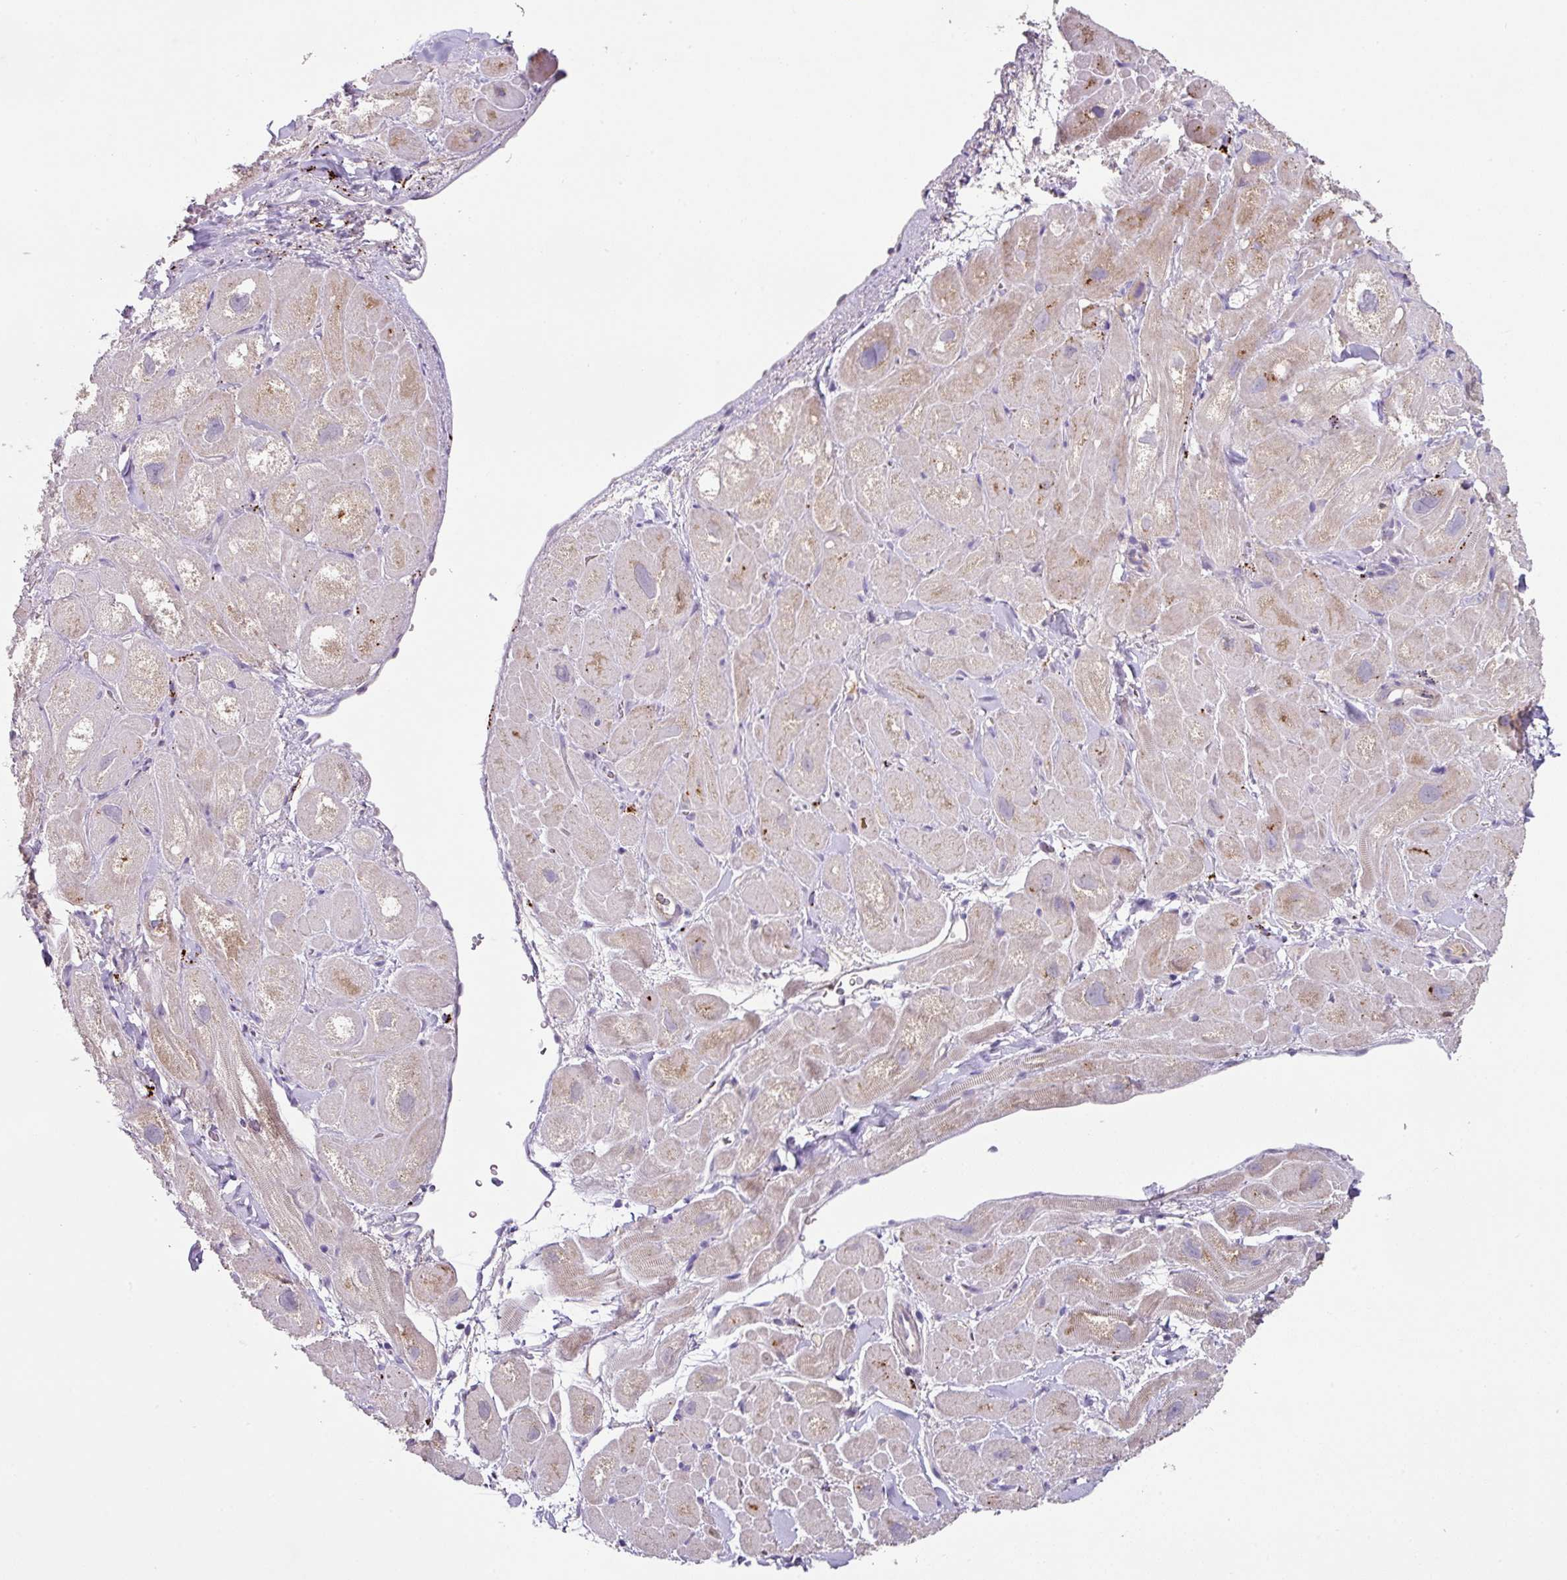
{"staining": {"intensity": "weak", "quantity": "25%-75%", "location": "cytoplasmic/membranous"}, "tissue": "heart muscle", "cell_type": "Cardiomyocytes", "image_type": "normal", "snomed": [{"axis": "morphology", "description": "Normal tissue, NOS"}, {"axis": "topography", "description": "Heart"}], "caption": "A photomicrograph showing weak cytoplasmic/membranous positivity in about 25%-75% of cardiomyocytes in unremarkable heart muscle, as visualized by brown immunohistochemical staining.", "gene": "PLEKHH3", "patient": {"sex": "male", "age": 49}}